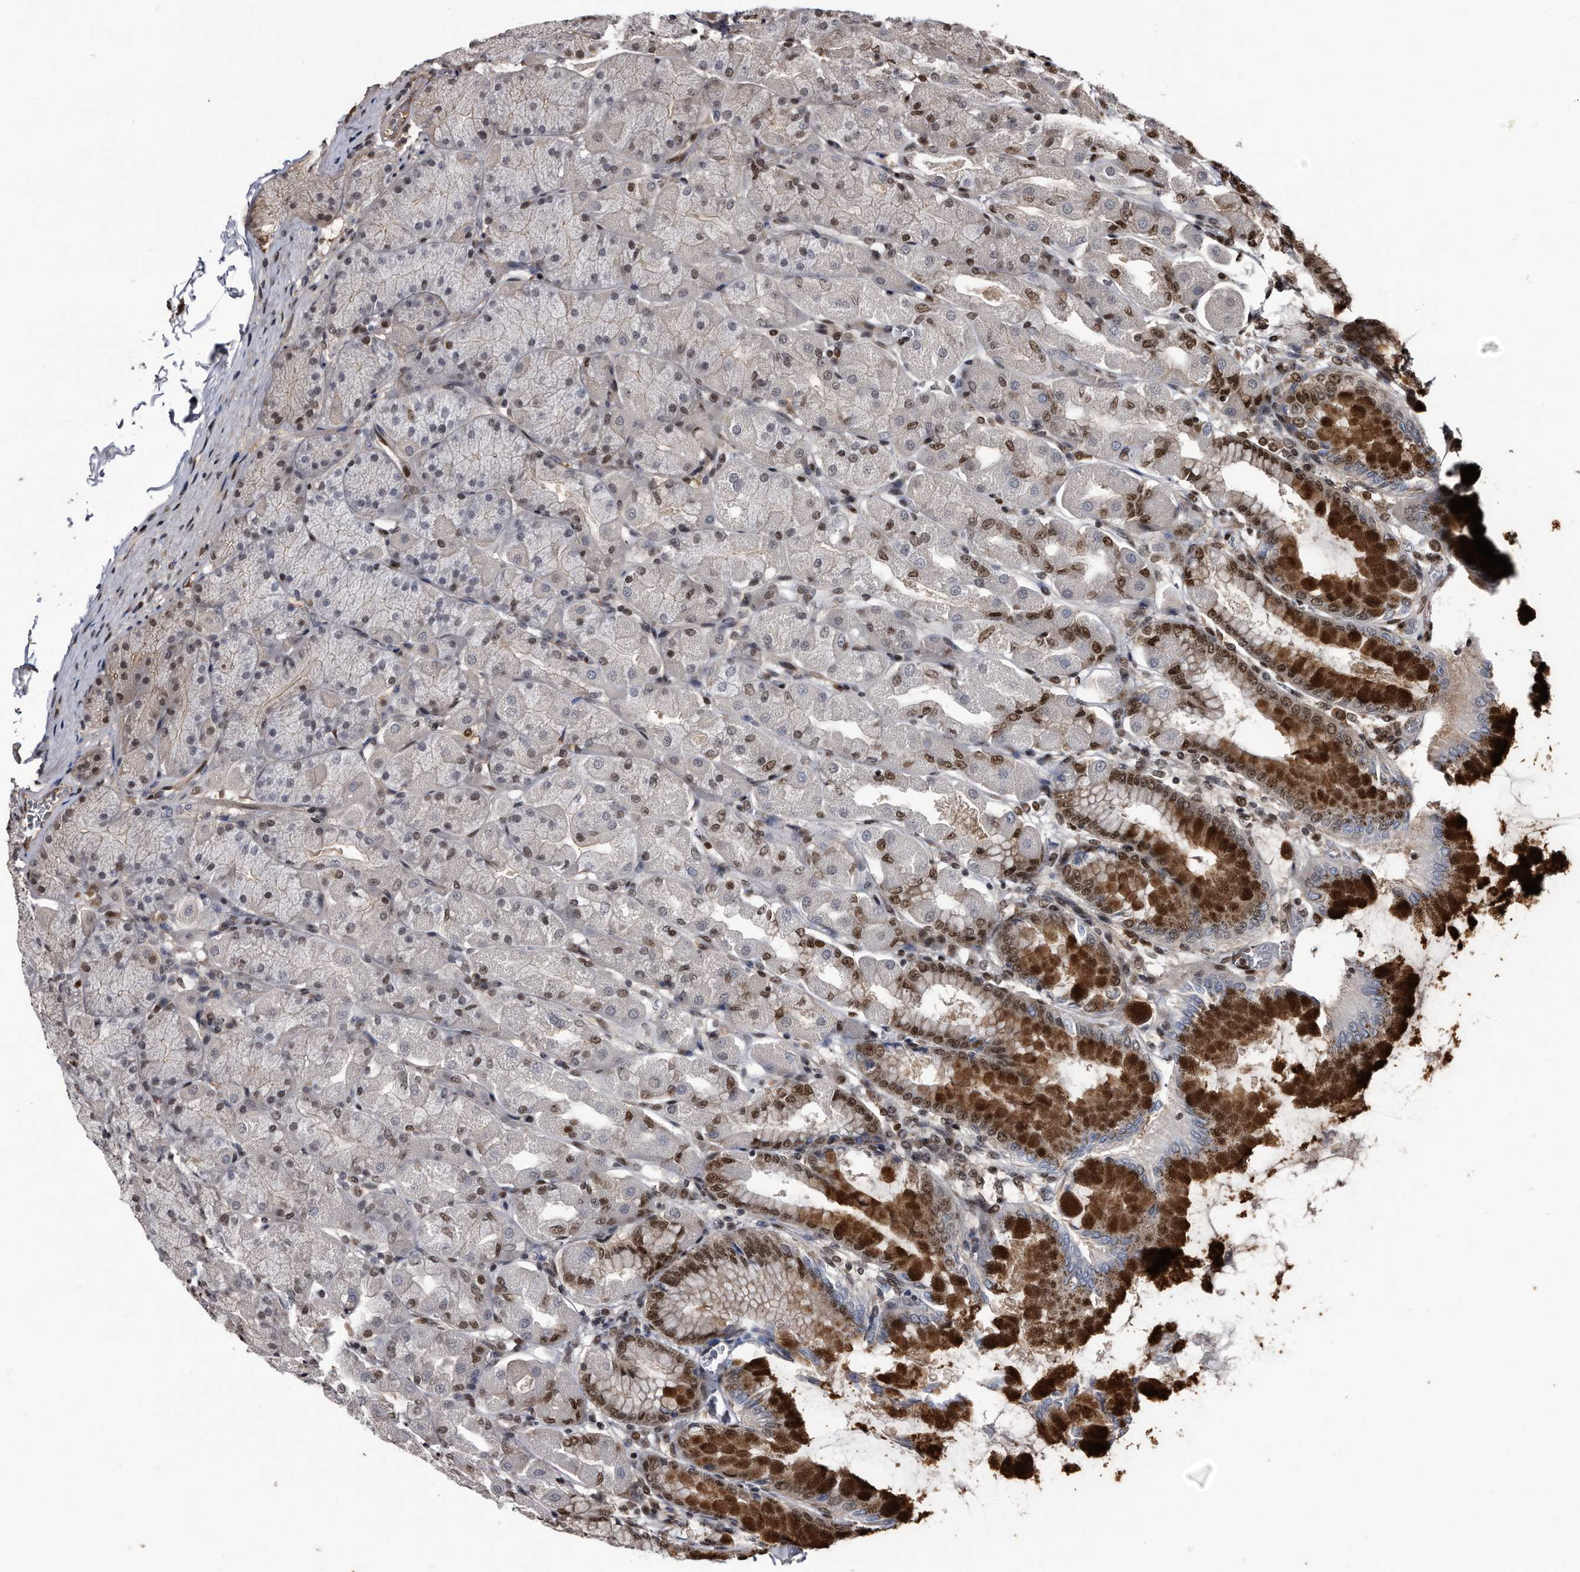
{"staining": {"intensity": "strong", "quantity": "25%-75%", "location": "cytoplasmic/membranous,nuclear"}, "tissue": "stomach", "cell_type": "Glandular cells", "image_type": "normal", "snomed": [{"axis": "morphology", "description": "Normal tissue, NOS"}, {"axis": "topography", "description": "Stomach, upper"}], "caption": "Immunohistochemical staining of unremarkable stomach reveals 25%-75% levels of strong cytoplasmic/membranous,nuclear protein staining in approximately 25%-75% of glandular cells. The staining is performed using DAB brown chromogen to label protein expression. The nuclei are counter-stained blue using hematoxylin.", "gene": "RAD23B", "patient": {"sex": "female", "age": 56}}